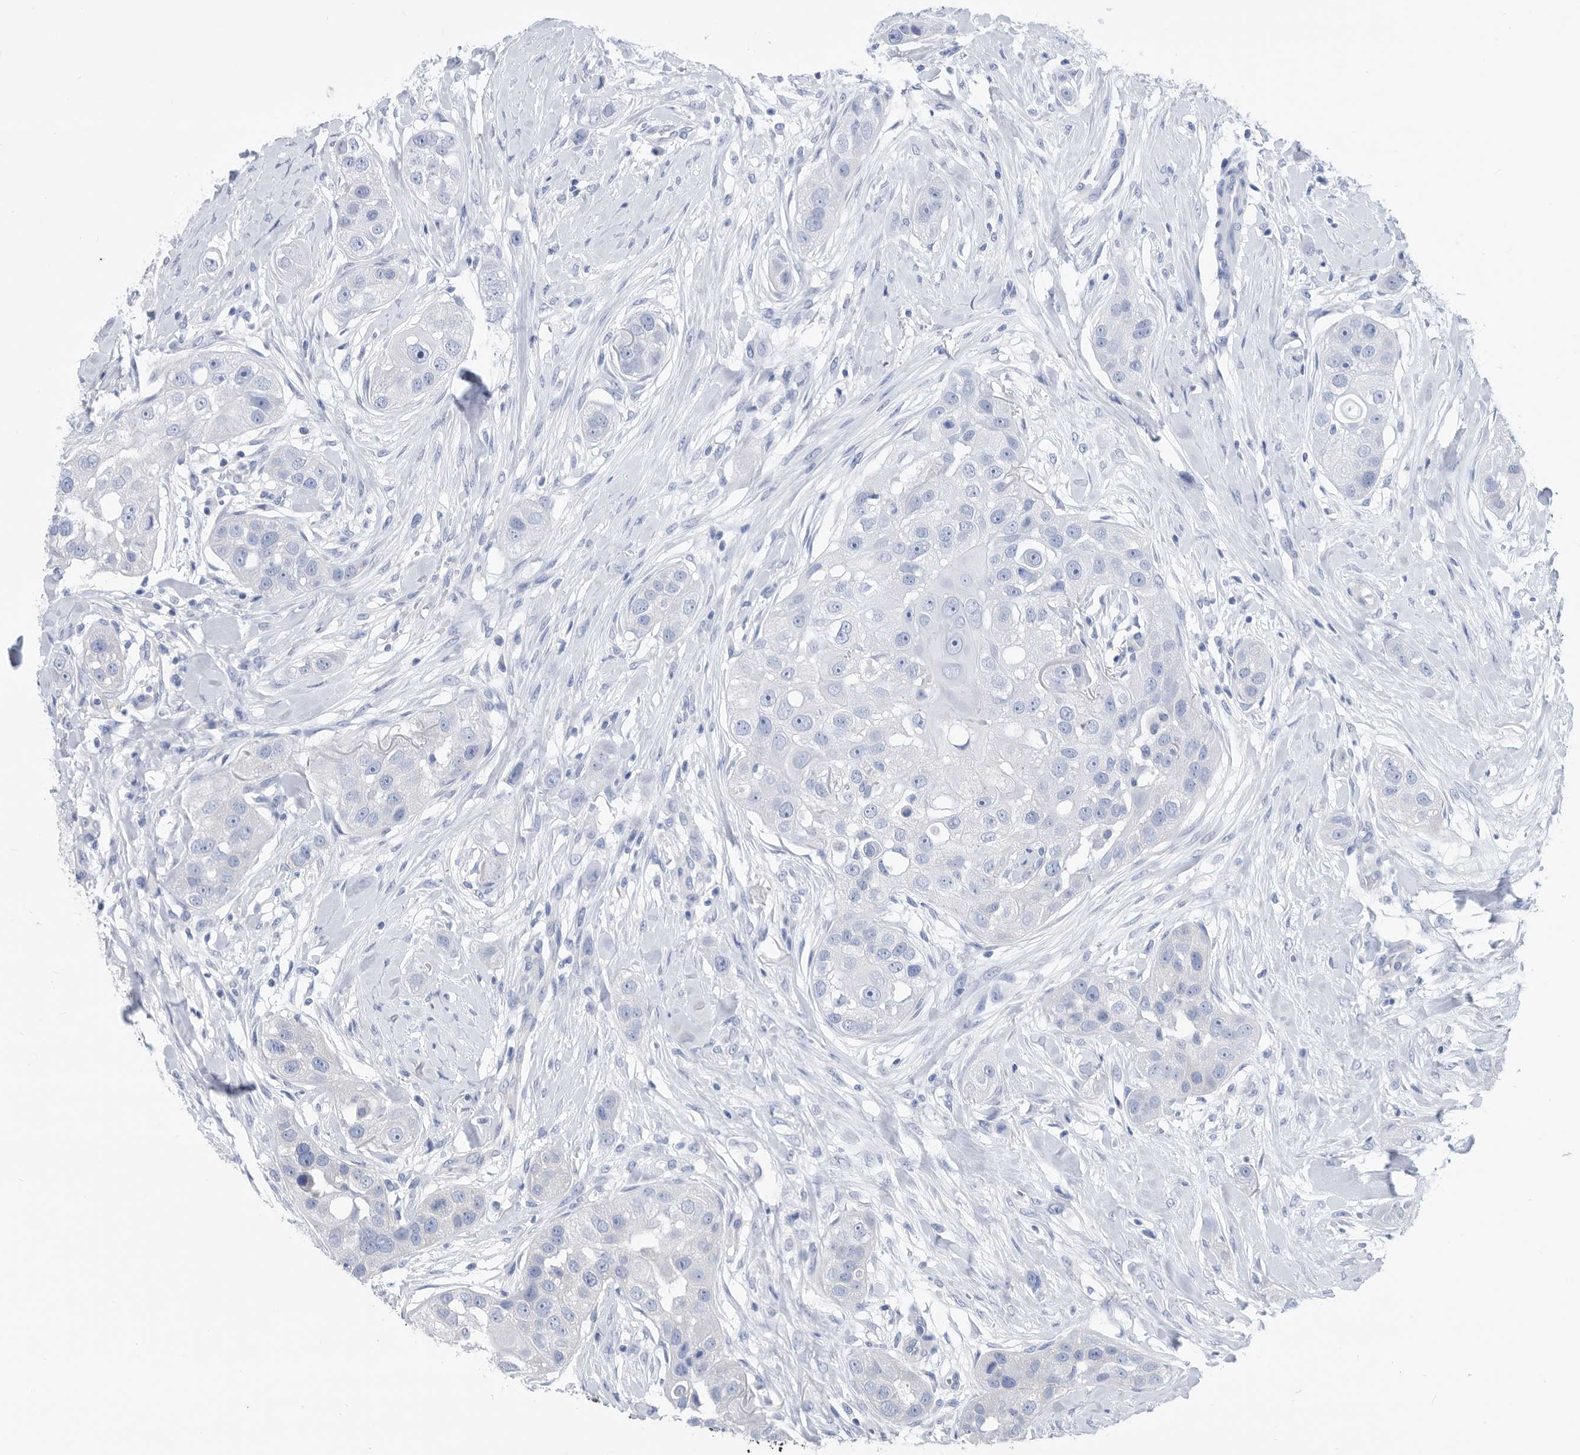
{"staining": {"intensity": "negative", "quantity": "none", "location": "none"}, "tissue": "head and neck cancer", "cell_type": "Tumor cells", "image_type": "cancer", "snomed": [{"axis": "morphology", "description": "Normal tissue, NOS"}, {"axis": "morphology", "description": "Squamous cell carcinoma, NOS"}, {"axis": "topography", "description": "Skeletal muscle"}, {"axis": "topography", "description": "Head-Neck"}], "caption": "Immunohistochemistry (IHC) micrograph of neoplastic tissue: squamous cell carcinoma (head and neck) stained with DAB (3,3'-diaminobenzidine) displays no significant protein positivity in tumor cells.", "gene": "CCT4", "patient": {"sex": "male", "age": 51}}